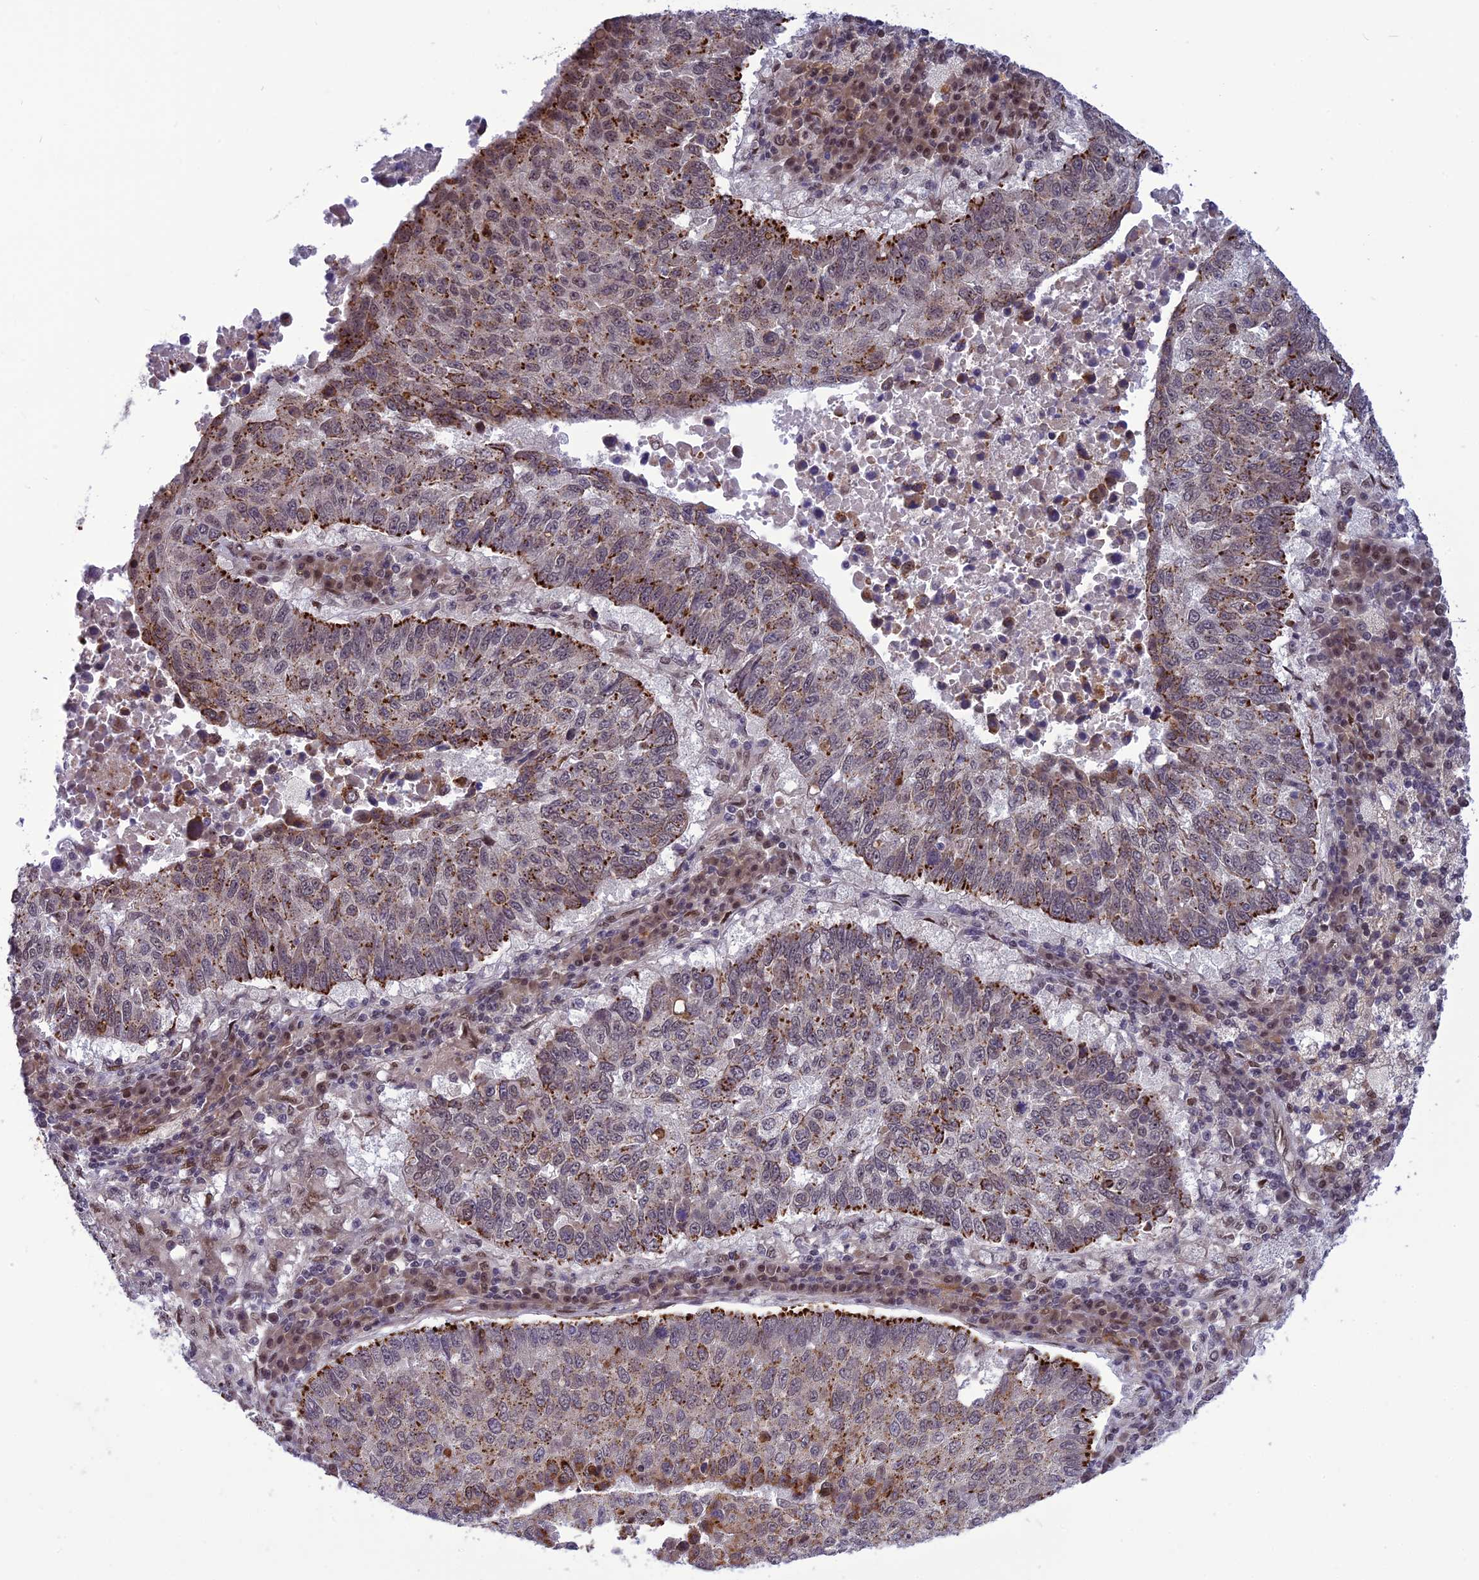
{"staining": {"intensity": "strong", "quantity": "25%-75%", "location": "cytoplasmic/membranous"}, "tissue": "lung cancer", "cell_type": "Tumor cells", "image_type": "cancer", "snomed": [{"axis": "morphology", "description": "Squamous cell carcinoma, NOS"}, {"axis": "topography", "description": "Lung"}], "caption": "DAB immunohistochemical staining of human lung cancer (squamous cell carcinoma) shows strong cytoplasmic/membranous protein staining in about 25%-75% of tumor cells. (Stains: DAB (3,3'-diaminobenzidine) in brown, nuclei in blue, Microscopy: brightfield microscopy at high magnification).", "gene": "RTRAF", "patient": {"sex": "male", "age": 73}}